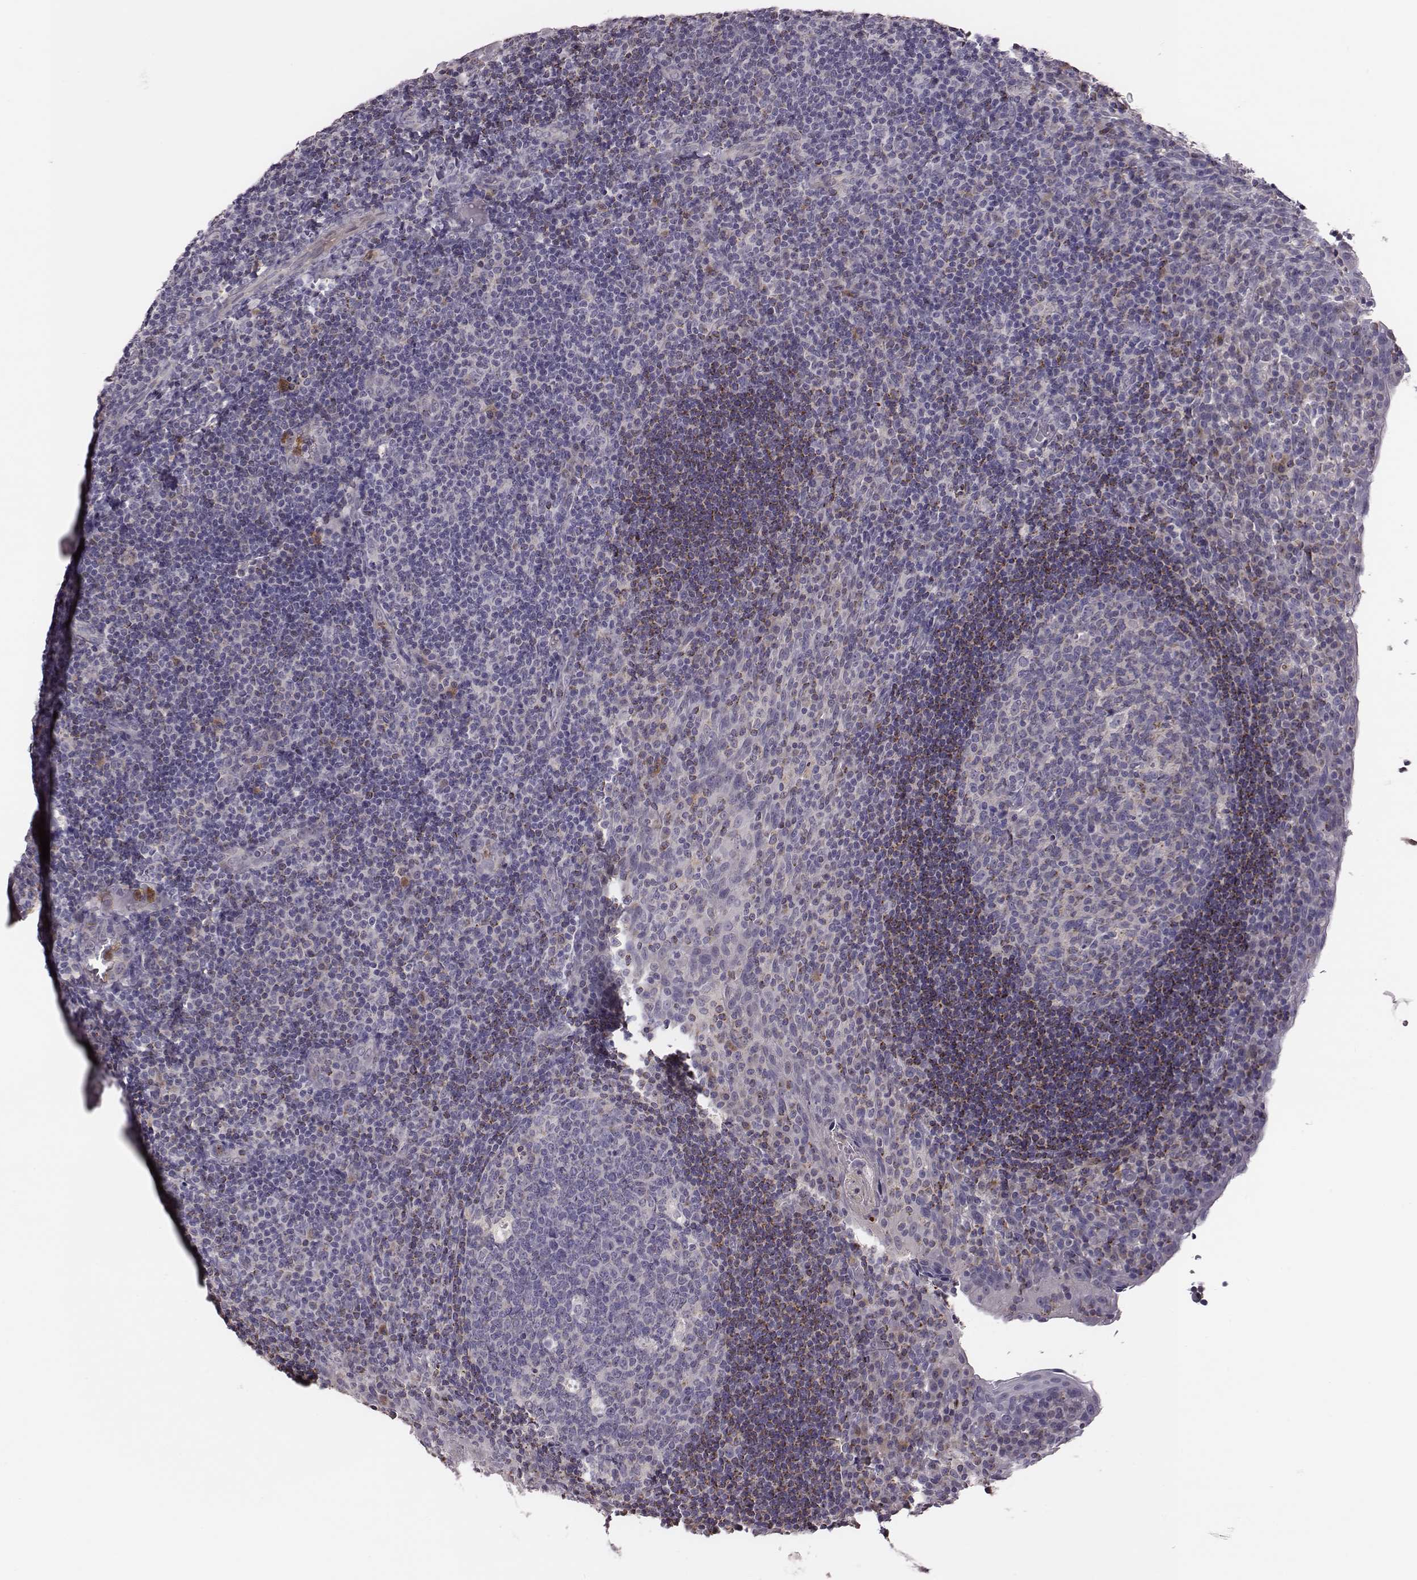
{"staining": {"intensity": "negative", "quantity": "none", "location": "none"}, "tissue": "tonsil", "cell_type": "Germinal center cells", "image_type": "normal", "snomed": [{"axis": "morphology", "description": "Normal tissue, NOS"}, {"axis": "topography", "description": "Tonsil"}], "caption": "Histopathology image shows no protein expression in germinal center cells of unremarkable tonsil.", "gene": "KMO", "patient": {"sex": "male", "age": 17}}